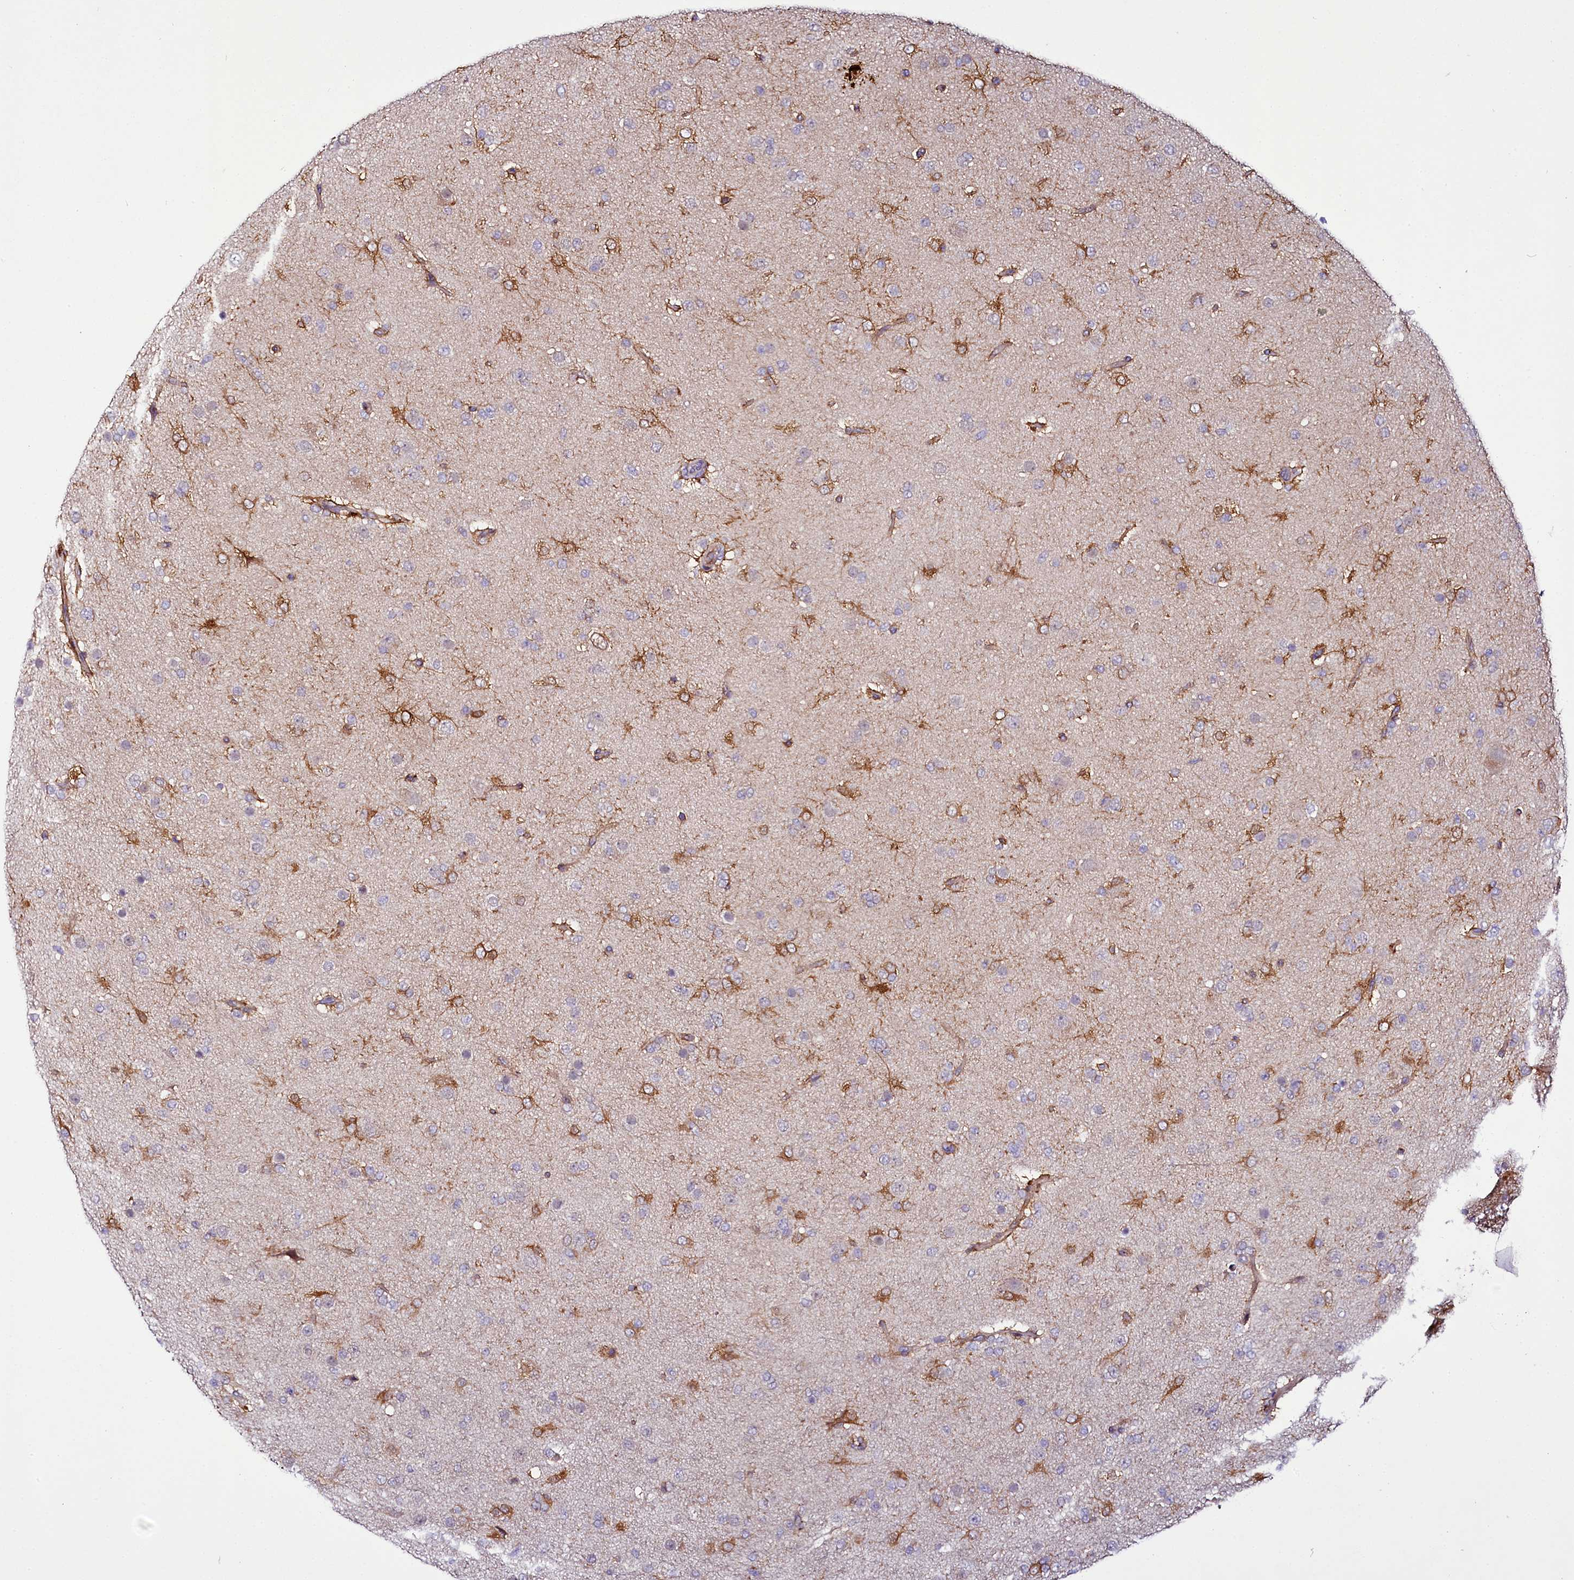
{"staining": {"intensity": "negative", "quantity": "none", "location": "none"}, "tissue": "glioma", "cell_type": "Tumor cells", "image_type": "cancer", "snomed": [{"axis": "morphology", "description": "Glioma, malignant, Low grade"}, {"axis": "topography", "description": "Brain"}], "caption": "High power microscopy photomicrograph of an IHC photomicrograph of malignant glioma (low-grade), revealing no significant staining in tumor cells. (Immunohistochemistry (ihc), brightfield microscopy, high magnification).", "gene": "ZC3H12C", "patient": {"sex": "male", "age": 65}}